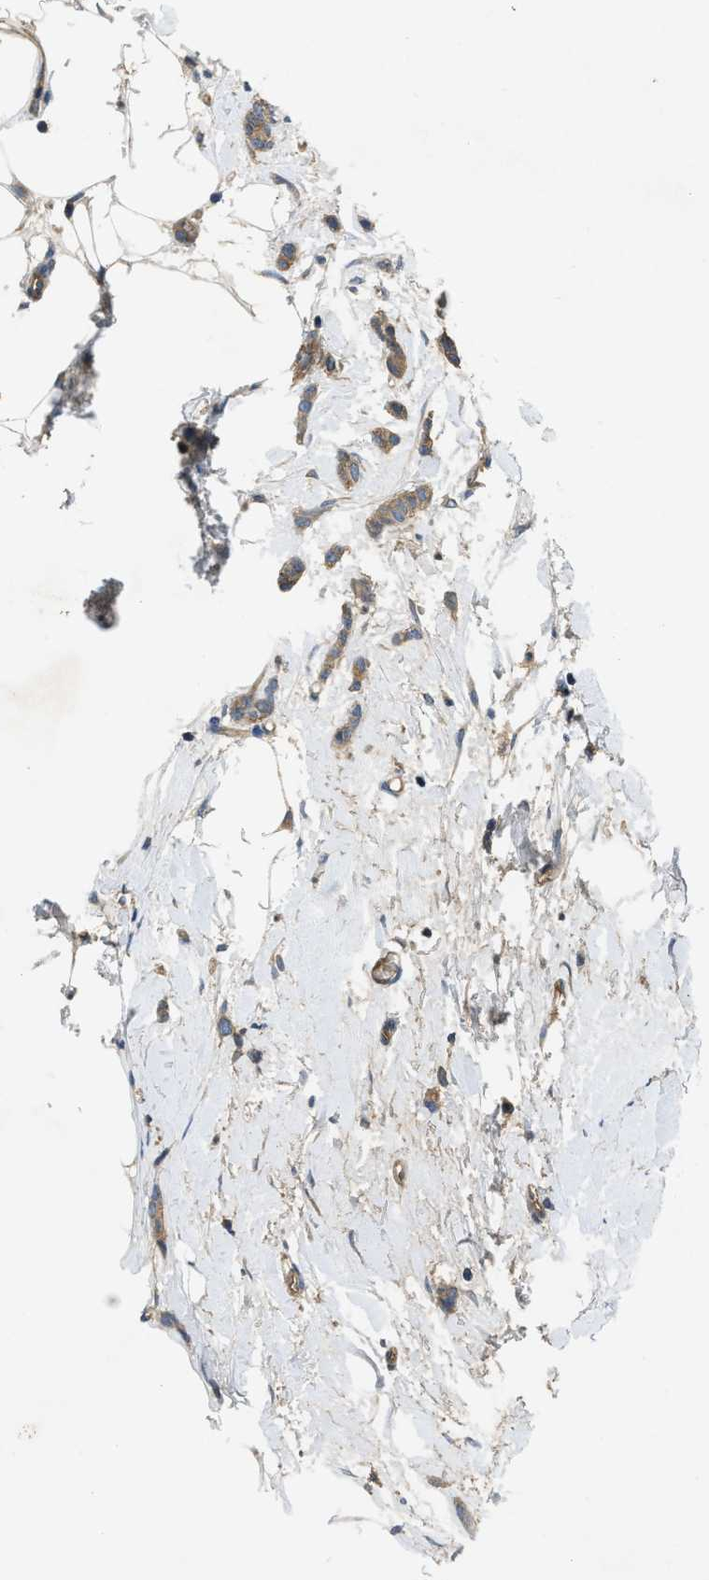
{"staining": {"intensity": "weak", "quantity": ">75%", "location": "cytoplasmic/membranous"}, "tissue": "breast cancer", "cell_type": "Tumor cells", "image_type": "cancer", "snomed": [{"axis": "morphology", "description": "Lobular carcinoma"}, {"axis": "topography", "description": "Skin"}, {"axis": "topography", "description": "Breast"}], "caption": "Immunohistochemical staining of human breast cancer reveals low levels of weak cytoplasmic/membranous protein staining in approximately >75% of tumor cells.", "gene": "PPP3CA", "patient": {"sex": "female", "age": 46}}